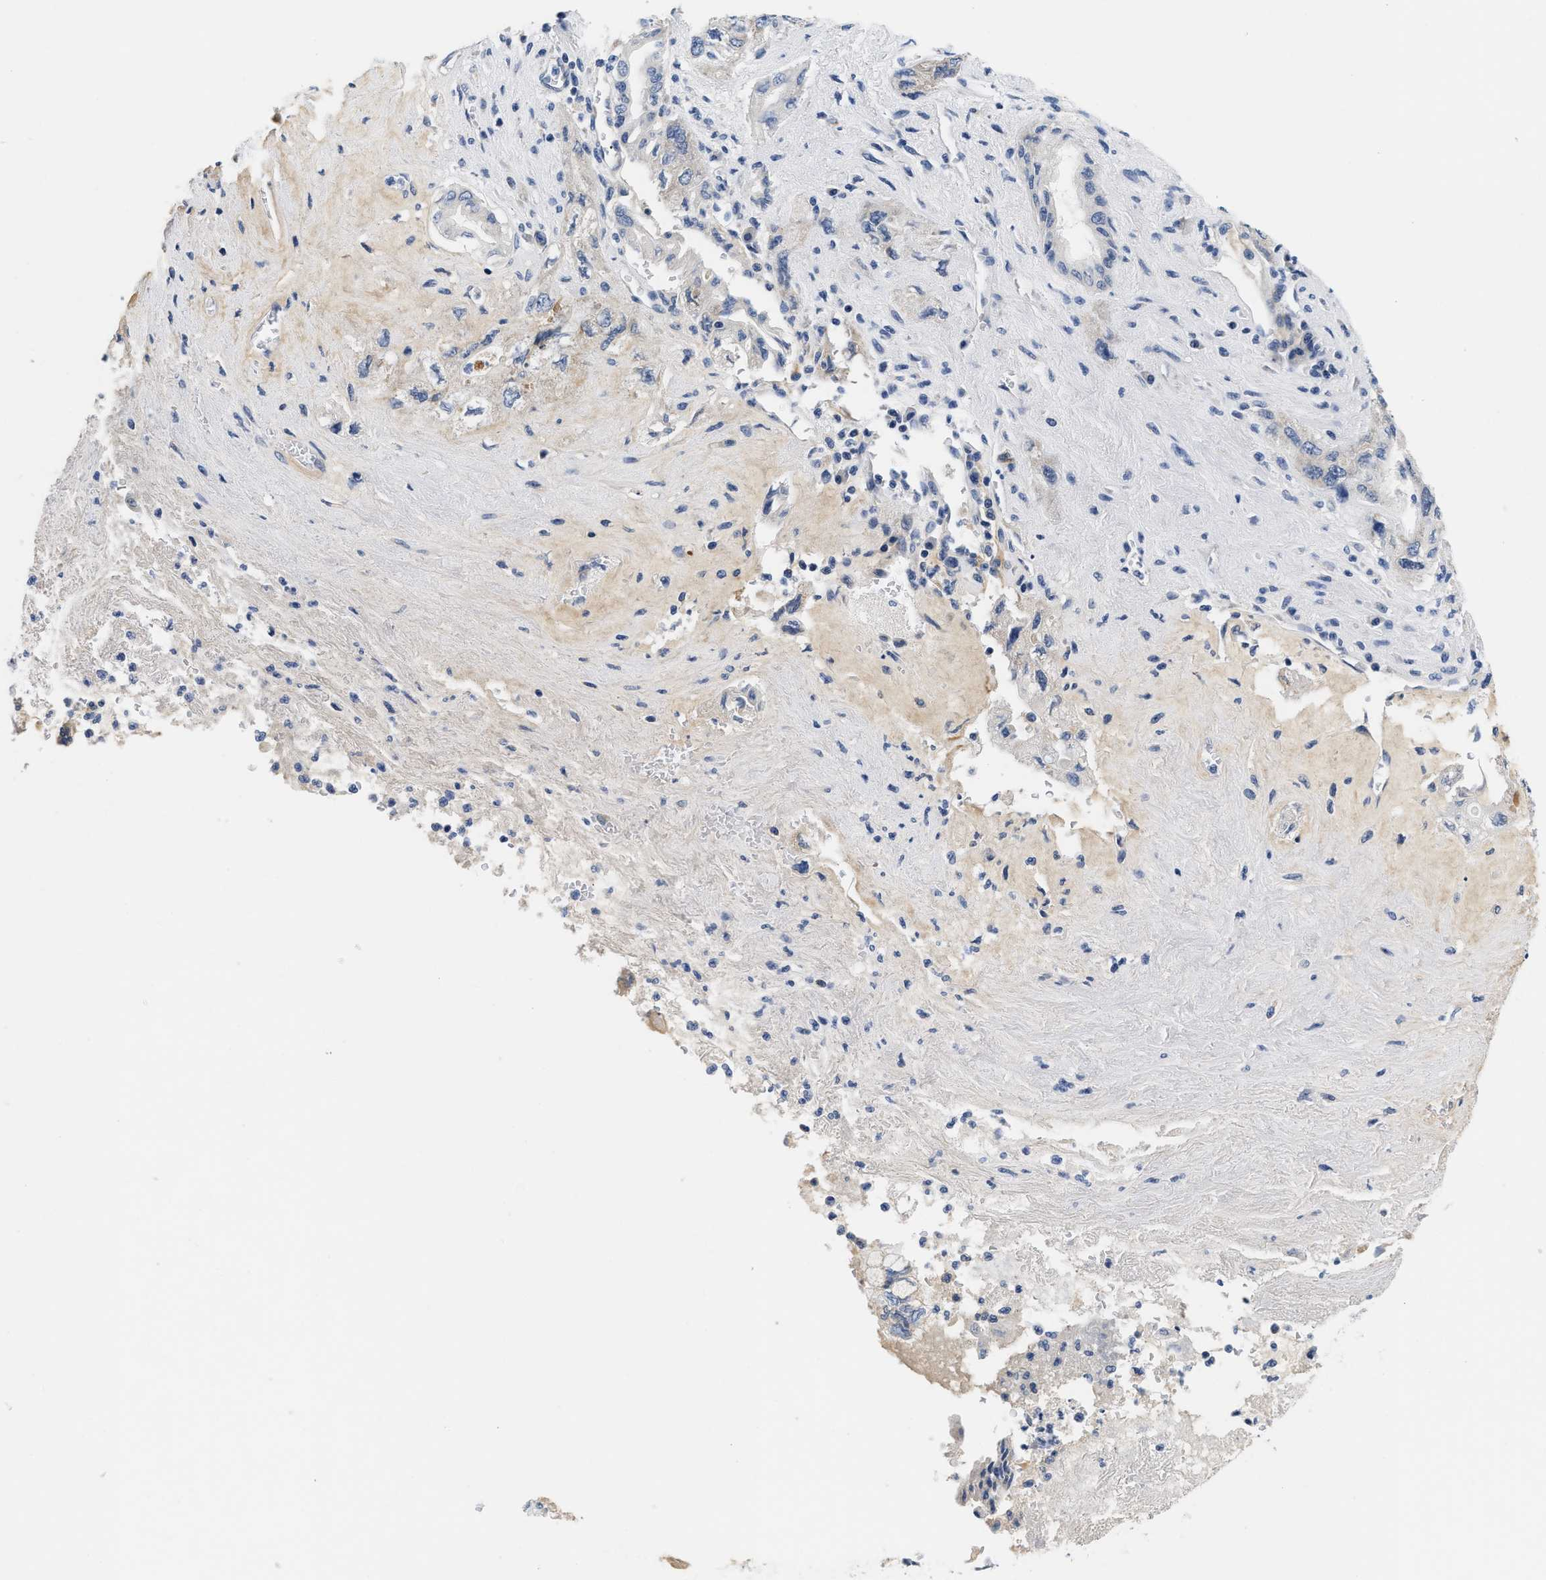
{"staining": {"intensity": "negative", "quantity": "none", "location": "none"}, "tissue": "pancreatic cancer", "cell_type": "Tumor cells", "image_type": "cancer", "snomed": [{"axis": "morphology", "description": "Adenocarcinoma, NOS"}, {"axis": "topography", "description": "Pancreas"}], "caption": "Immunohistochemistry of pancreatic cancer (adenocarcinoma) exhibits no positivity in tumor cells.", "gene": "PDP1", "patient": {"sex": "female", "age": 73}}